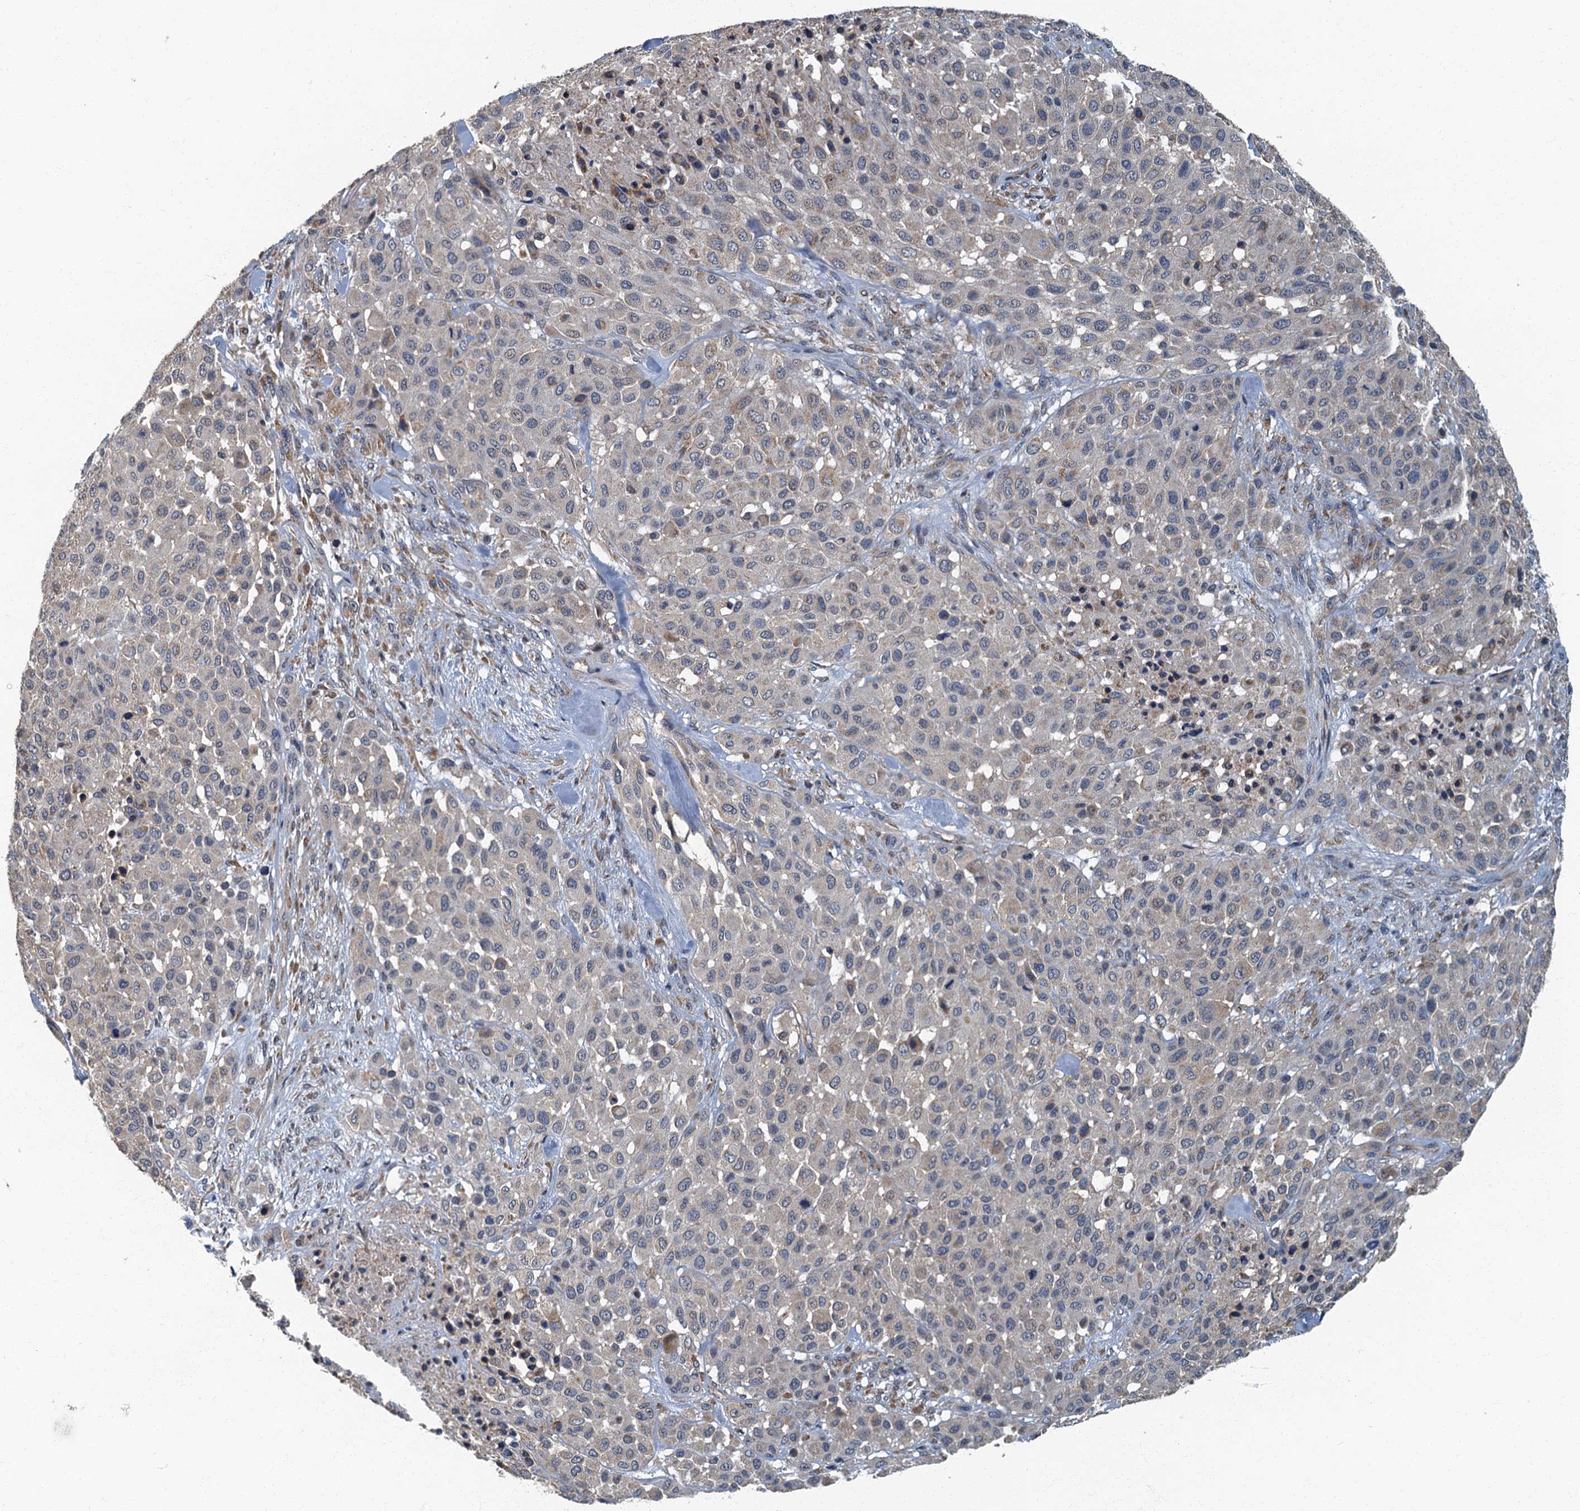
{"staining": {"intensity": "negative", "quantity": "none", "location": "none"}, "tissue": "melanoma", "cell_type": "Tumor cells", "image_type": "cancer", "snomed": [{"axis": "morphology", "description": "Malignant melanoma, Metastatic site"}, {"axis": "topography", "description": "Skin"}], "caption": "Human malignant melanoma (metastatic site) stained for a protein using immunohistochemistry displays no positivity in tumor cells.", "gene": "DDX49", "patient": {"sex": "female", "age": 81}}